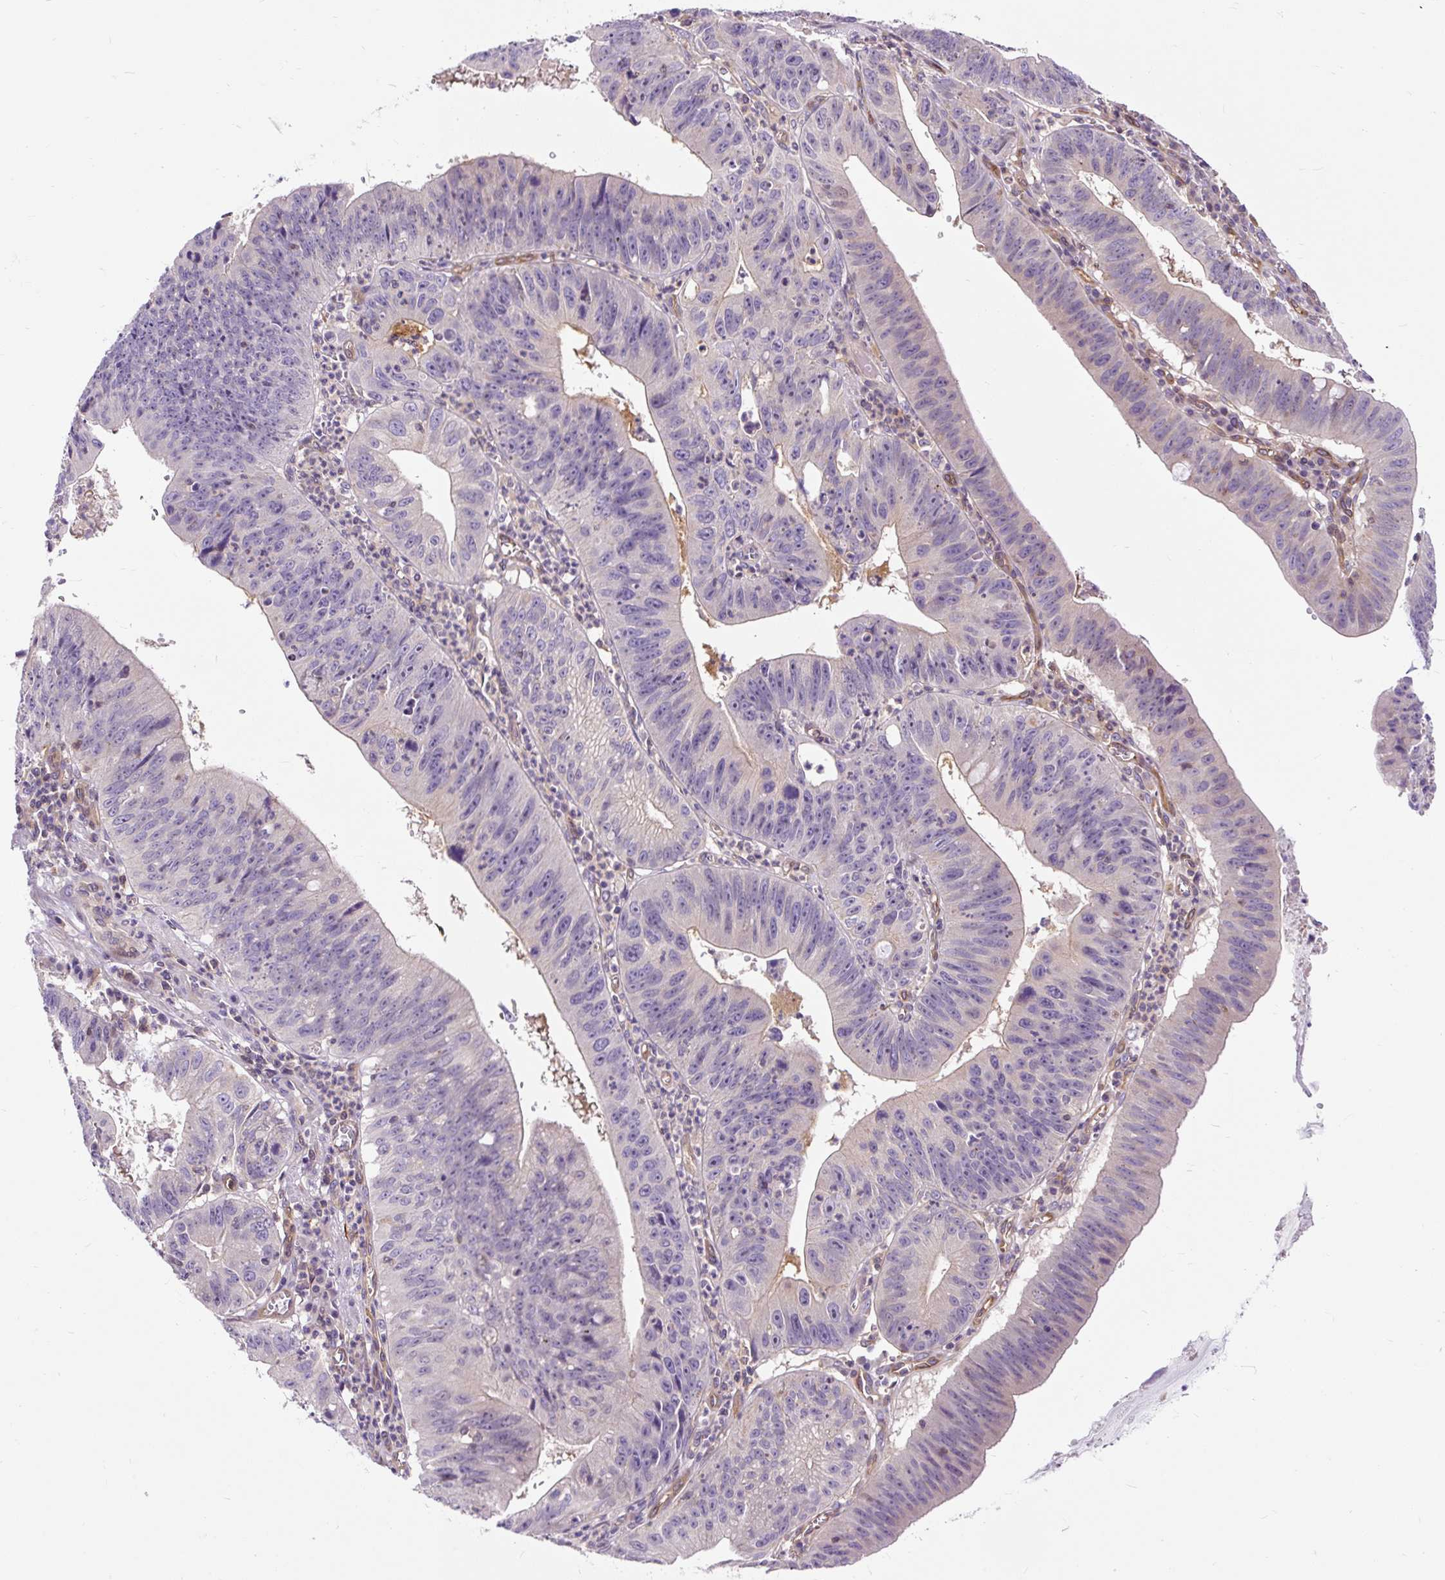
{"staining": {"intensity": "negative", "quantity": "none", "location": "none"}, "tissue": "stomach cancer", "cell_type": "Tumor cells", "image_type": "cancer", "snomed": [{"axis": "morphology", "description": "Adenocarcinoma, NOS"}, {"axis": "topography", "description": "Stomach"}], "caption": "Tumor cells are negative for protein expression in human stomach adenocarcinoma.", "gene": "PCDHGB3", "patient": {"sex": "male", "age": 59}}